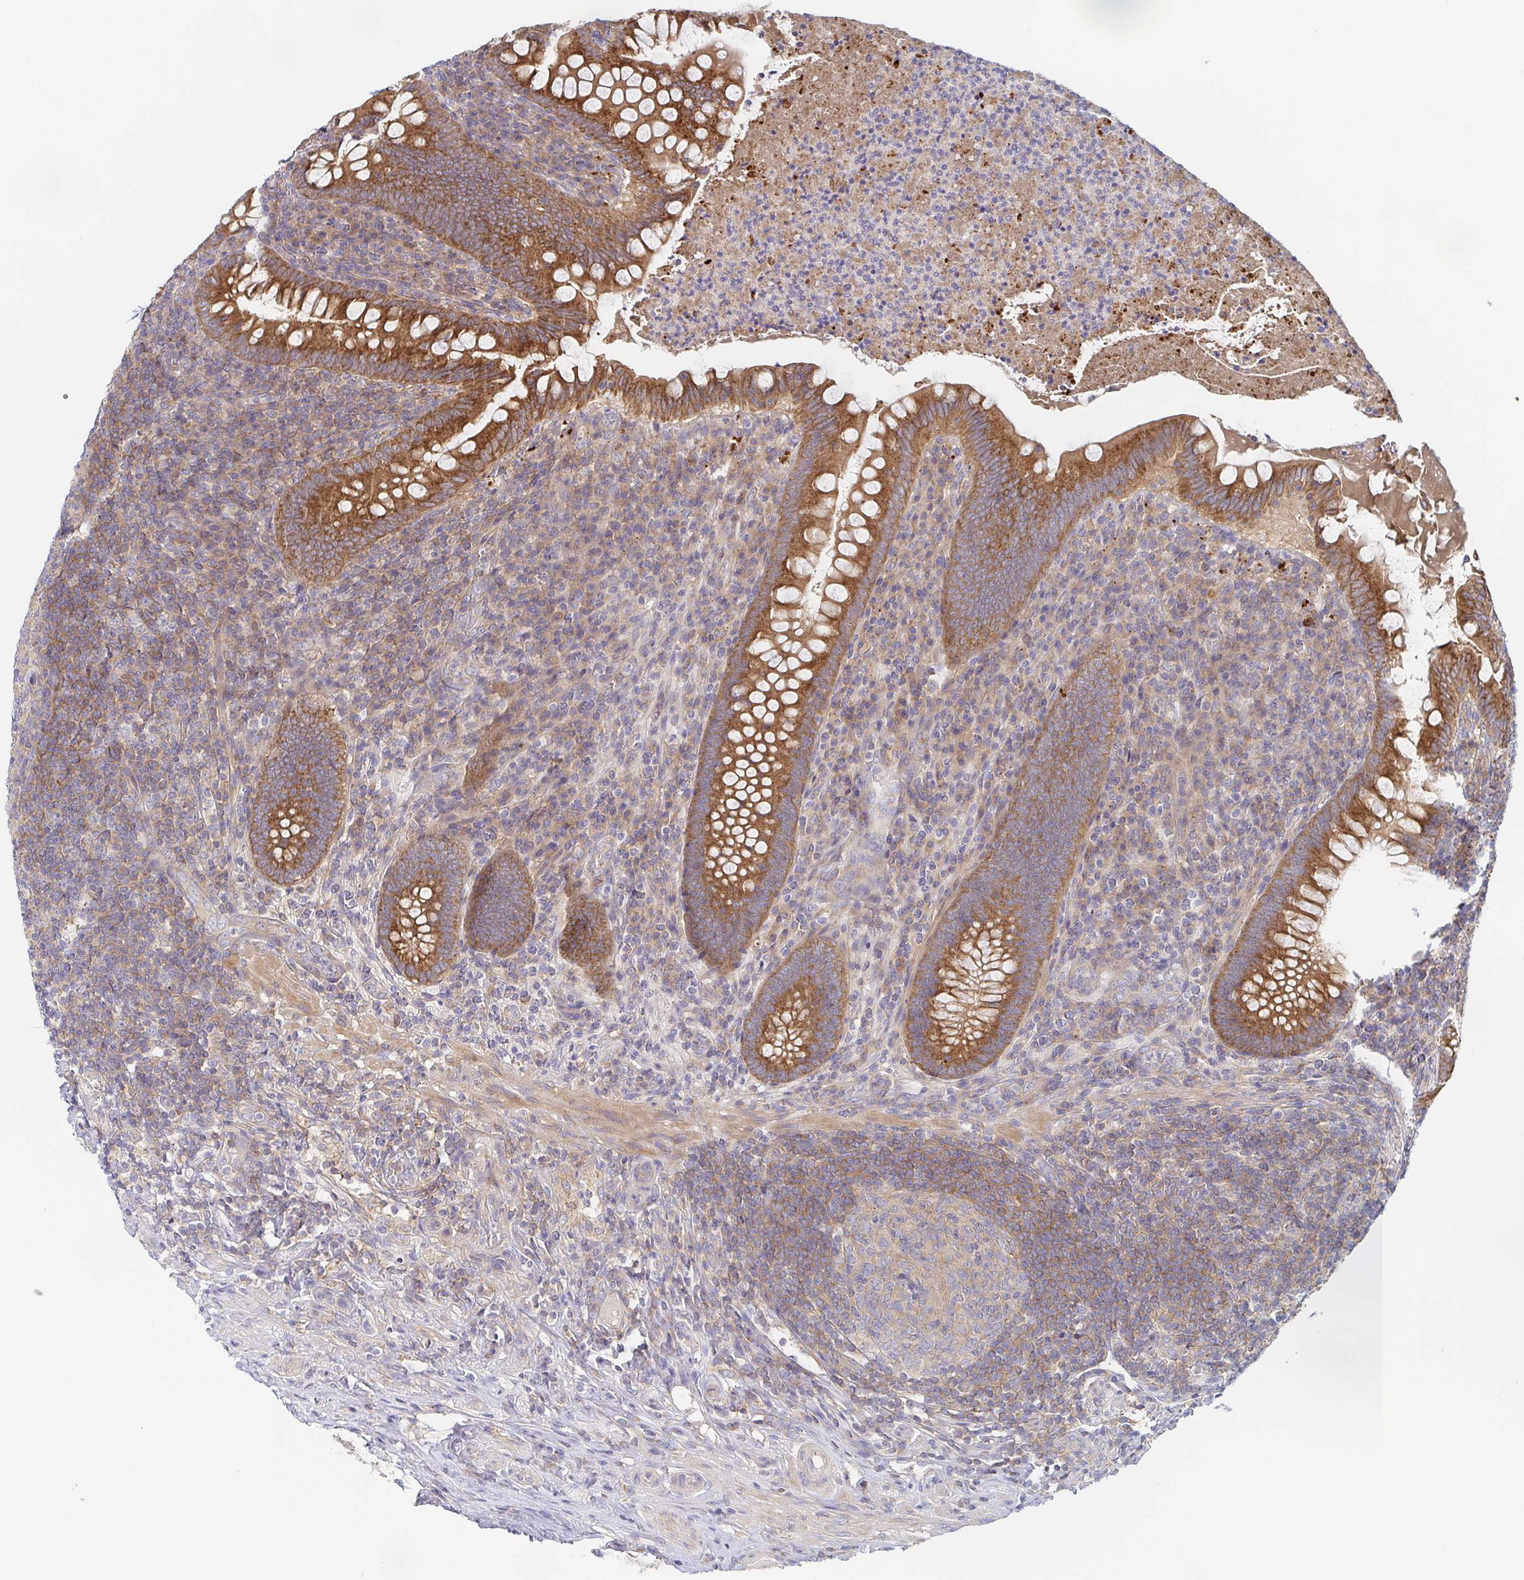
{"staining": {"intensity": "strong", "quantity": ">75%", "location": "cytoplasmic/membranous"}, "tissue": "appendix", "cell_type": "Glandular cells", "image_type": "normal", "snomed": [{"axis": "morphology", "description": "Normal tissue, NOS"}, {"axis": "topography", "description": "Appendix"}], "caption": "Brown immunohistochemical staining in benign appendix demonstrates strong cytoplasmic/membranous expression in approximately >75% of glandular cells. (DAB (3,3'-diaminobenzidine) IHC, brown staining for protein, blue staining for nuclei).", "gene": "TUFT1", "patient": {"sex": "male", "age": 47}}